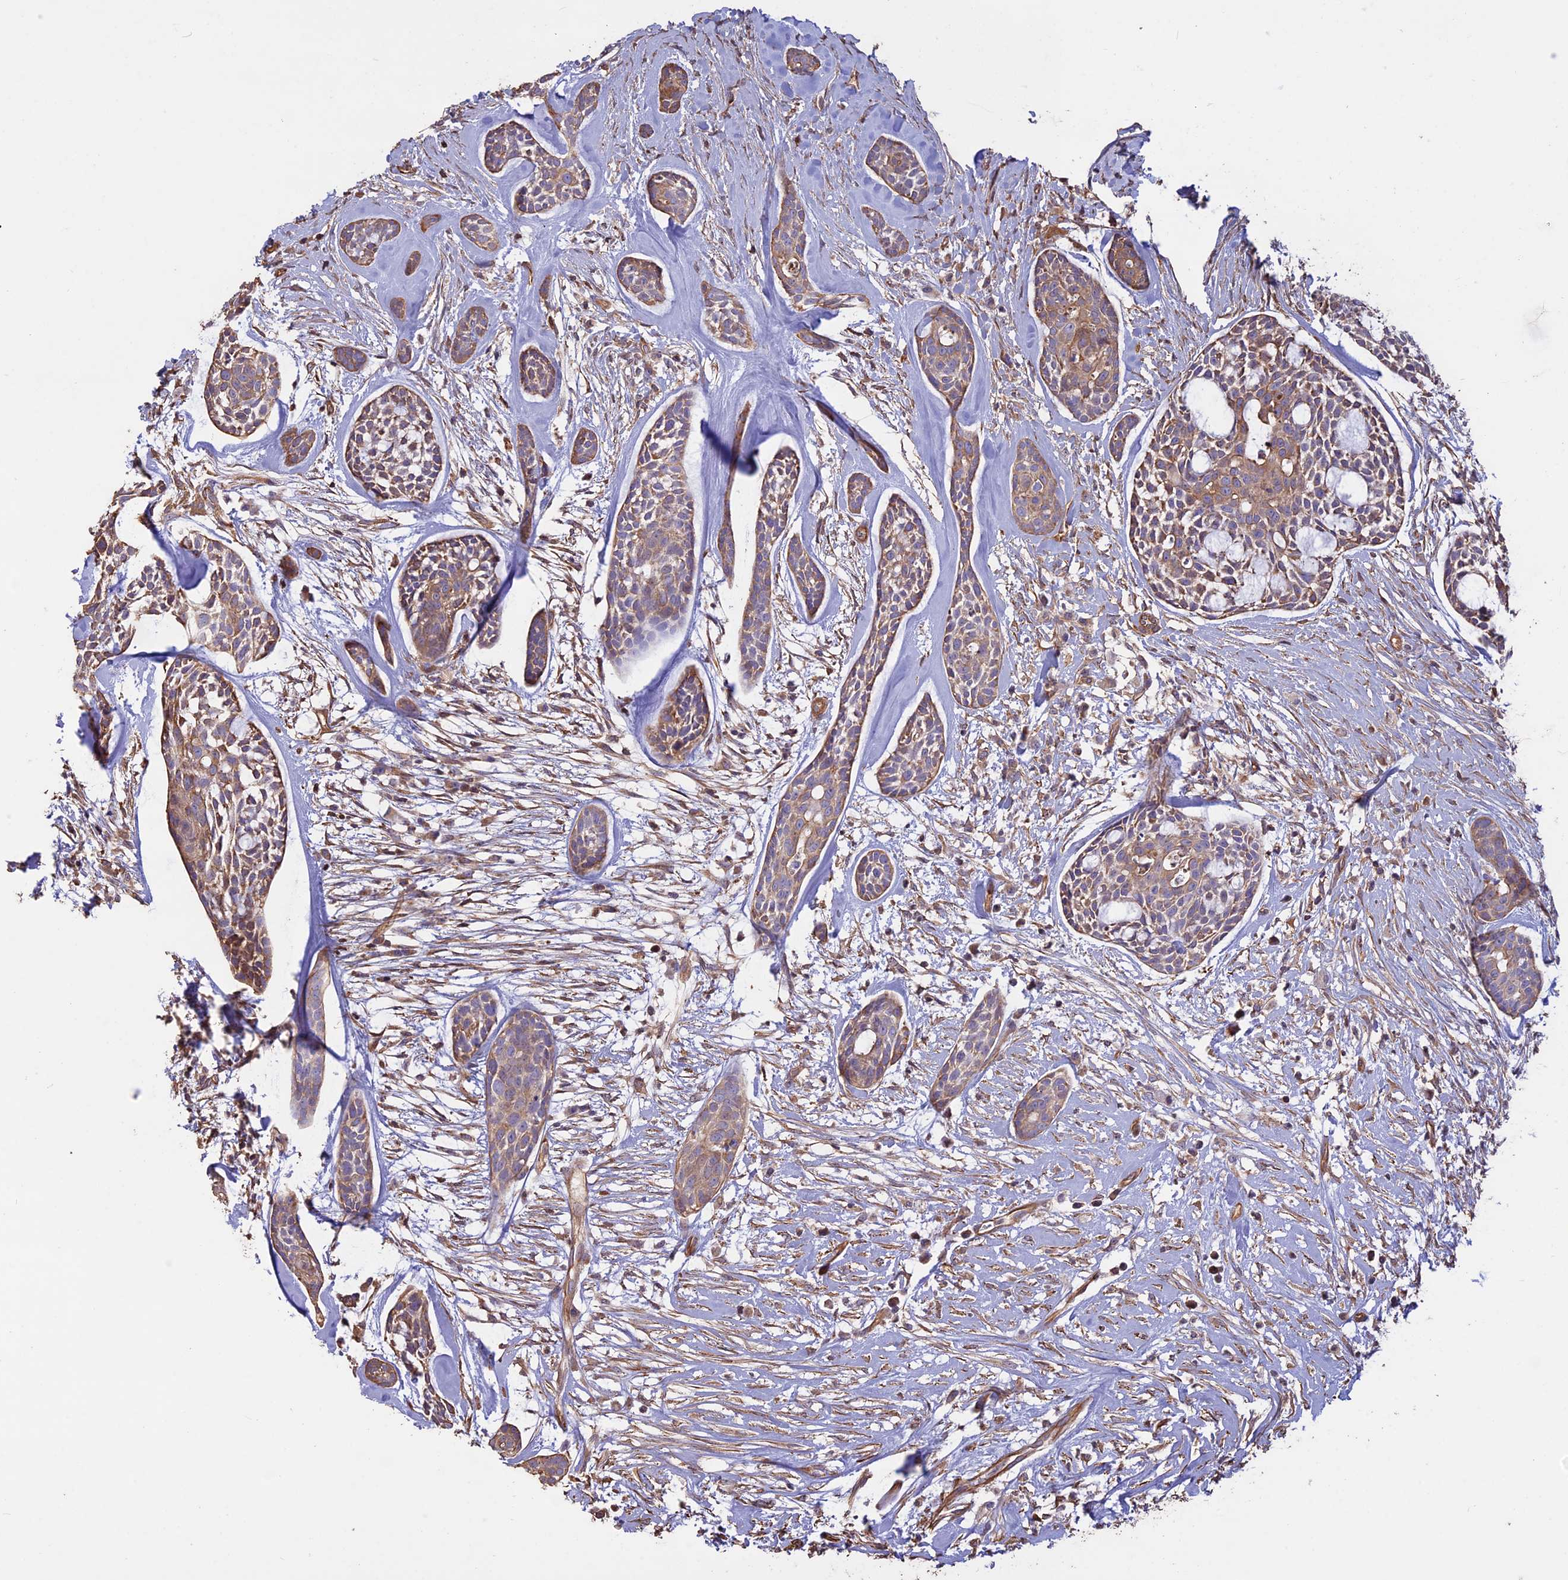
{"staining": {"intensity": "moderate", "quantity": "25%-75%", "location": "cytoplasmic/membranous"}, "tissue": "head and neck cancer", "cell_type": "Tumor cells", "image_type": "cancer", "snomed": [{"axis": "morphology", "description": "Adenocarcinoma, NOS"}, {"axis": "topography", "description": "Subcutis"}, {"axis": "topography", "description": "Head-Neck"}], "caption": "Moderate cytoplasmic/membranous protein positivity is present in approximately 25%-75% of tumor cells in head and neck cancer. The staining is performed using DAB (3,3'-diaminobenzidine) brown chromogen to label protein expression. The nuclei are counter-stained blue using hematoxylin.", "gene": "CCDC148", "patient": {"sex": "female", "age": 73}}